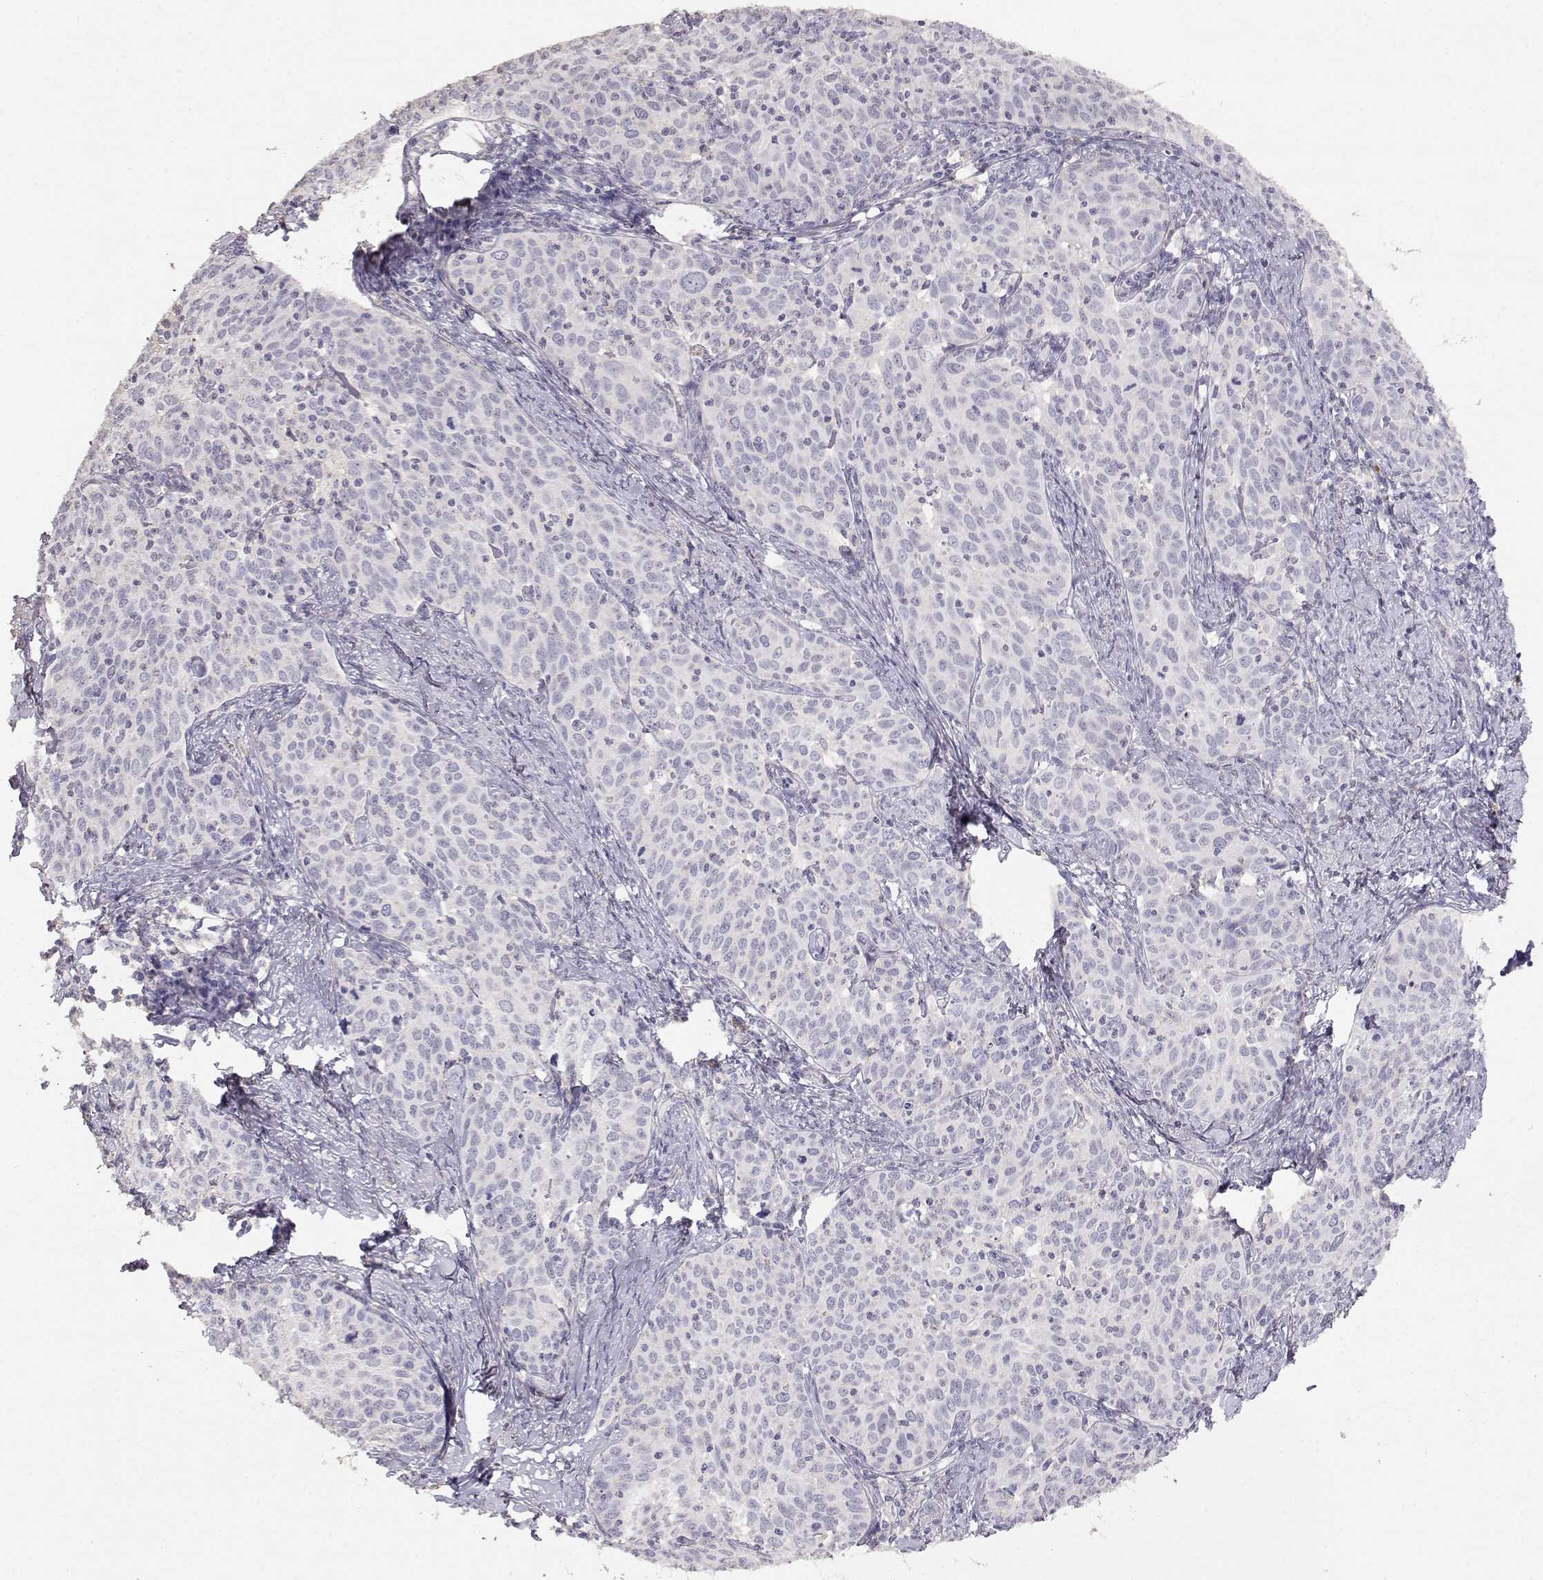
{"staining": {"intensity": "negative", "quantity": "none", "location": "none"}, "tissue": "cervical cancer", "cell_type": "Tumor cells", "image_type": "cancer", "snomed": [{"axis": "morphology", "description": "Squamous cell carcinoma, NOS"}, {"axis": "topography", "description": "Cervix"}], "caption": "The image displays no staining of tumor cells in cervical squamous cell carcinoma. (Brightfield microscopy of DAB (3,3'-diaminobenzidine) IHC at high magnification).", "gene": "TNFRSF10C", "patient": {"sex": "female", "age": 62}}